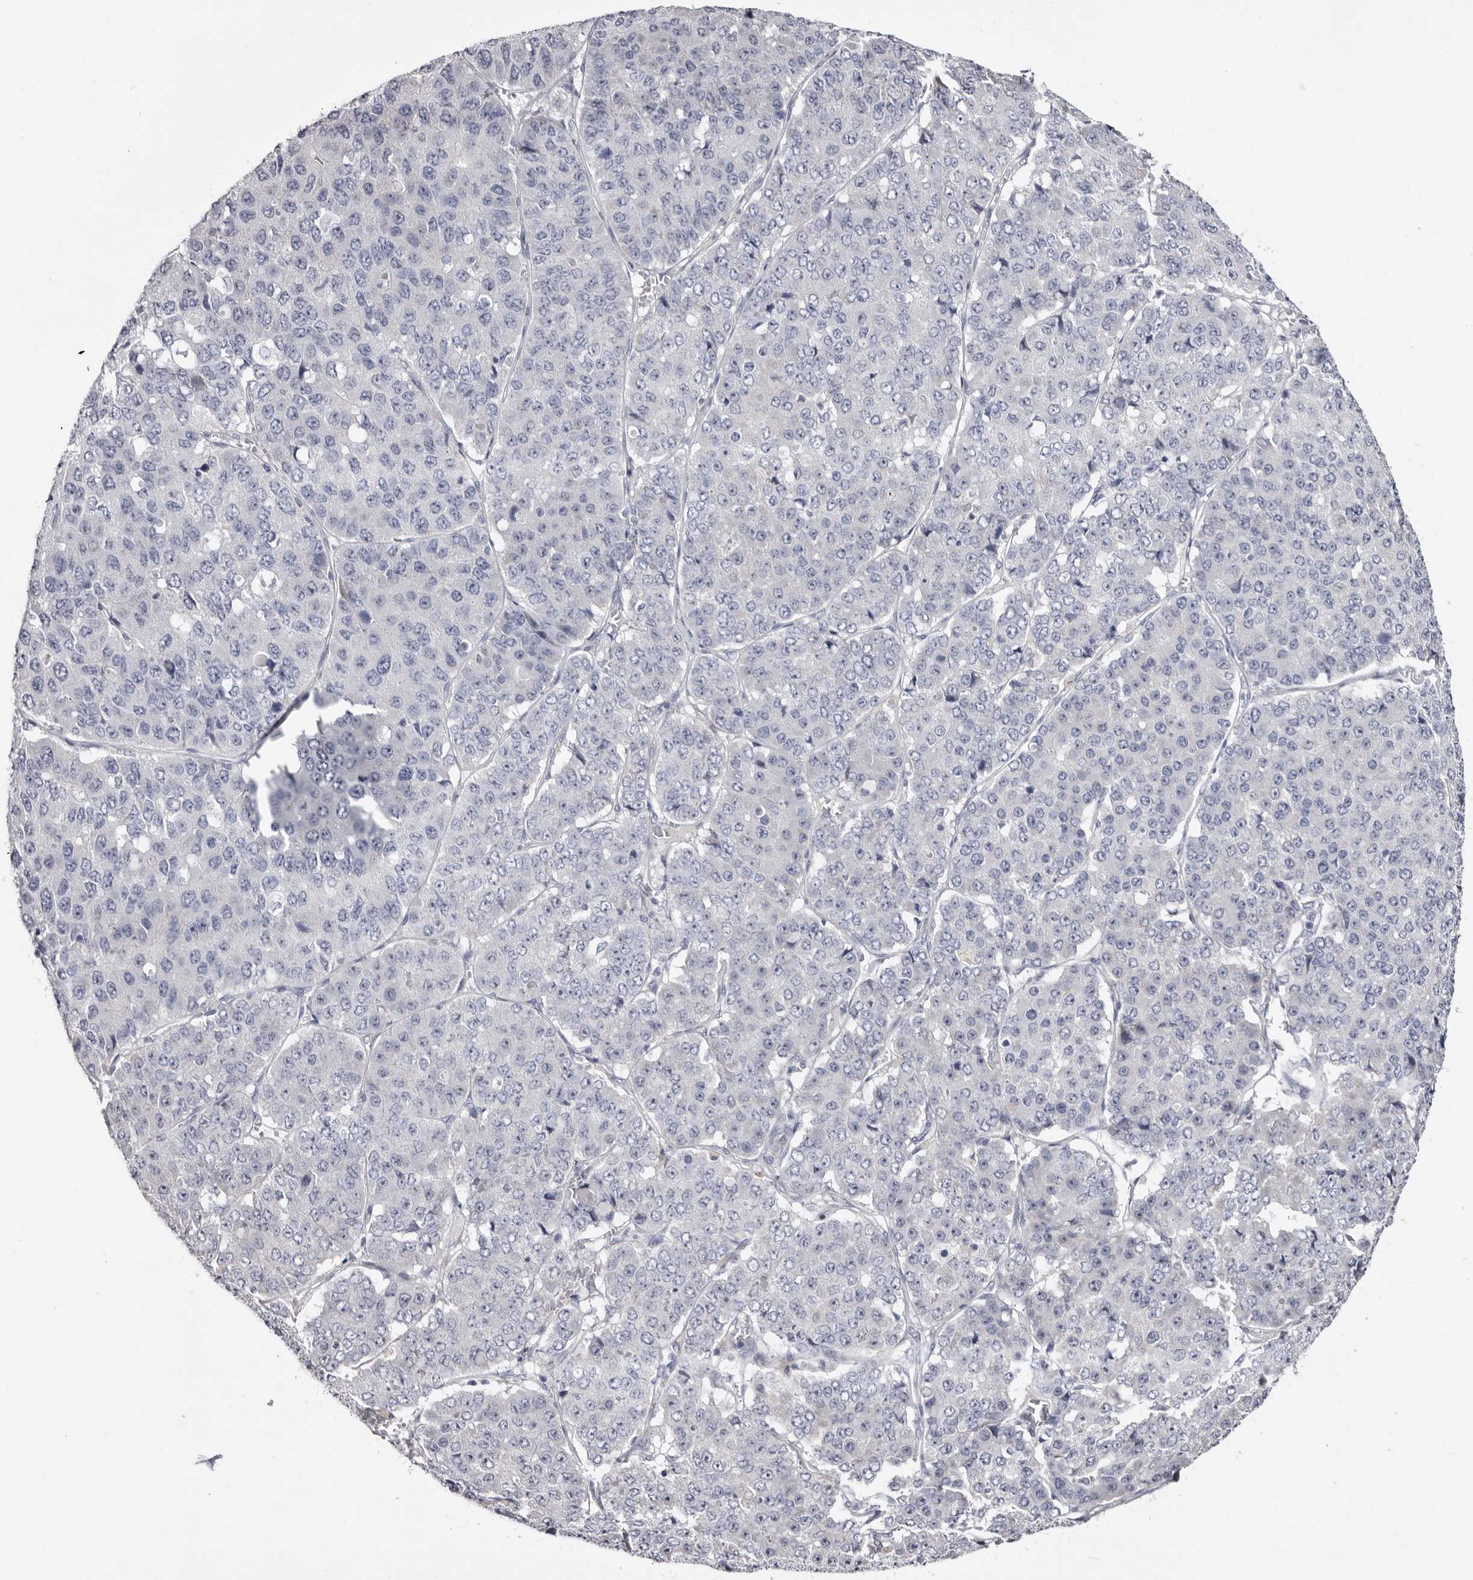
{"staining": {"intensity": "negative", "quantity": "none", "location": "none"}, "tissue": "pancreatic cancer", "cell_type": "Tumor cells", "image_type": "cancer", "snomed": [{"axis": "morphology", "description": "Adenocarcinoma, NOS"}, {"axis": "topography", "description": "Pancreas"}], "caption": "Histopathology image shows no significant protein positivity in tumor cells of pancreatic cancer.", "gene": "CASQ1", "patient": {"sex": "male", "age": 50}}